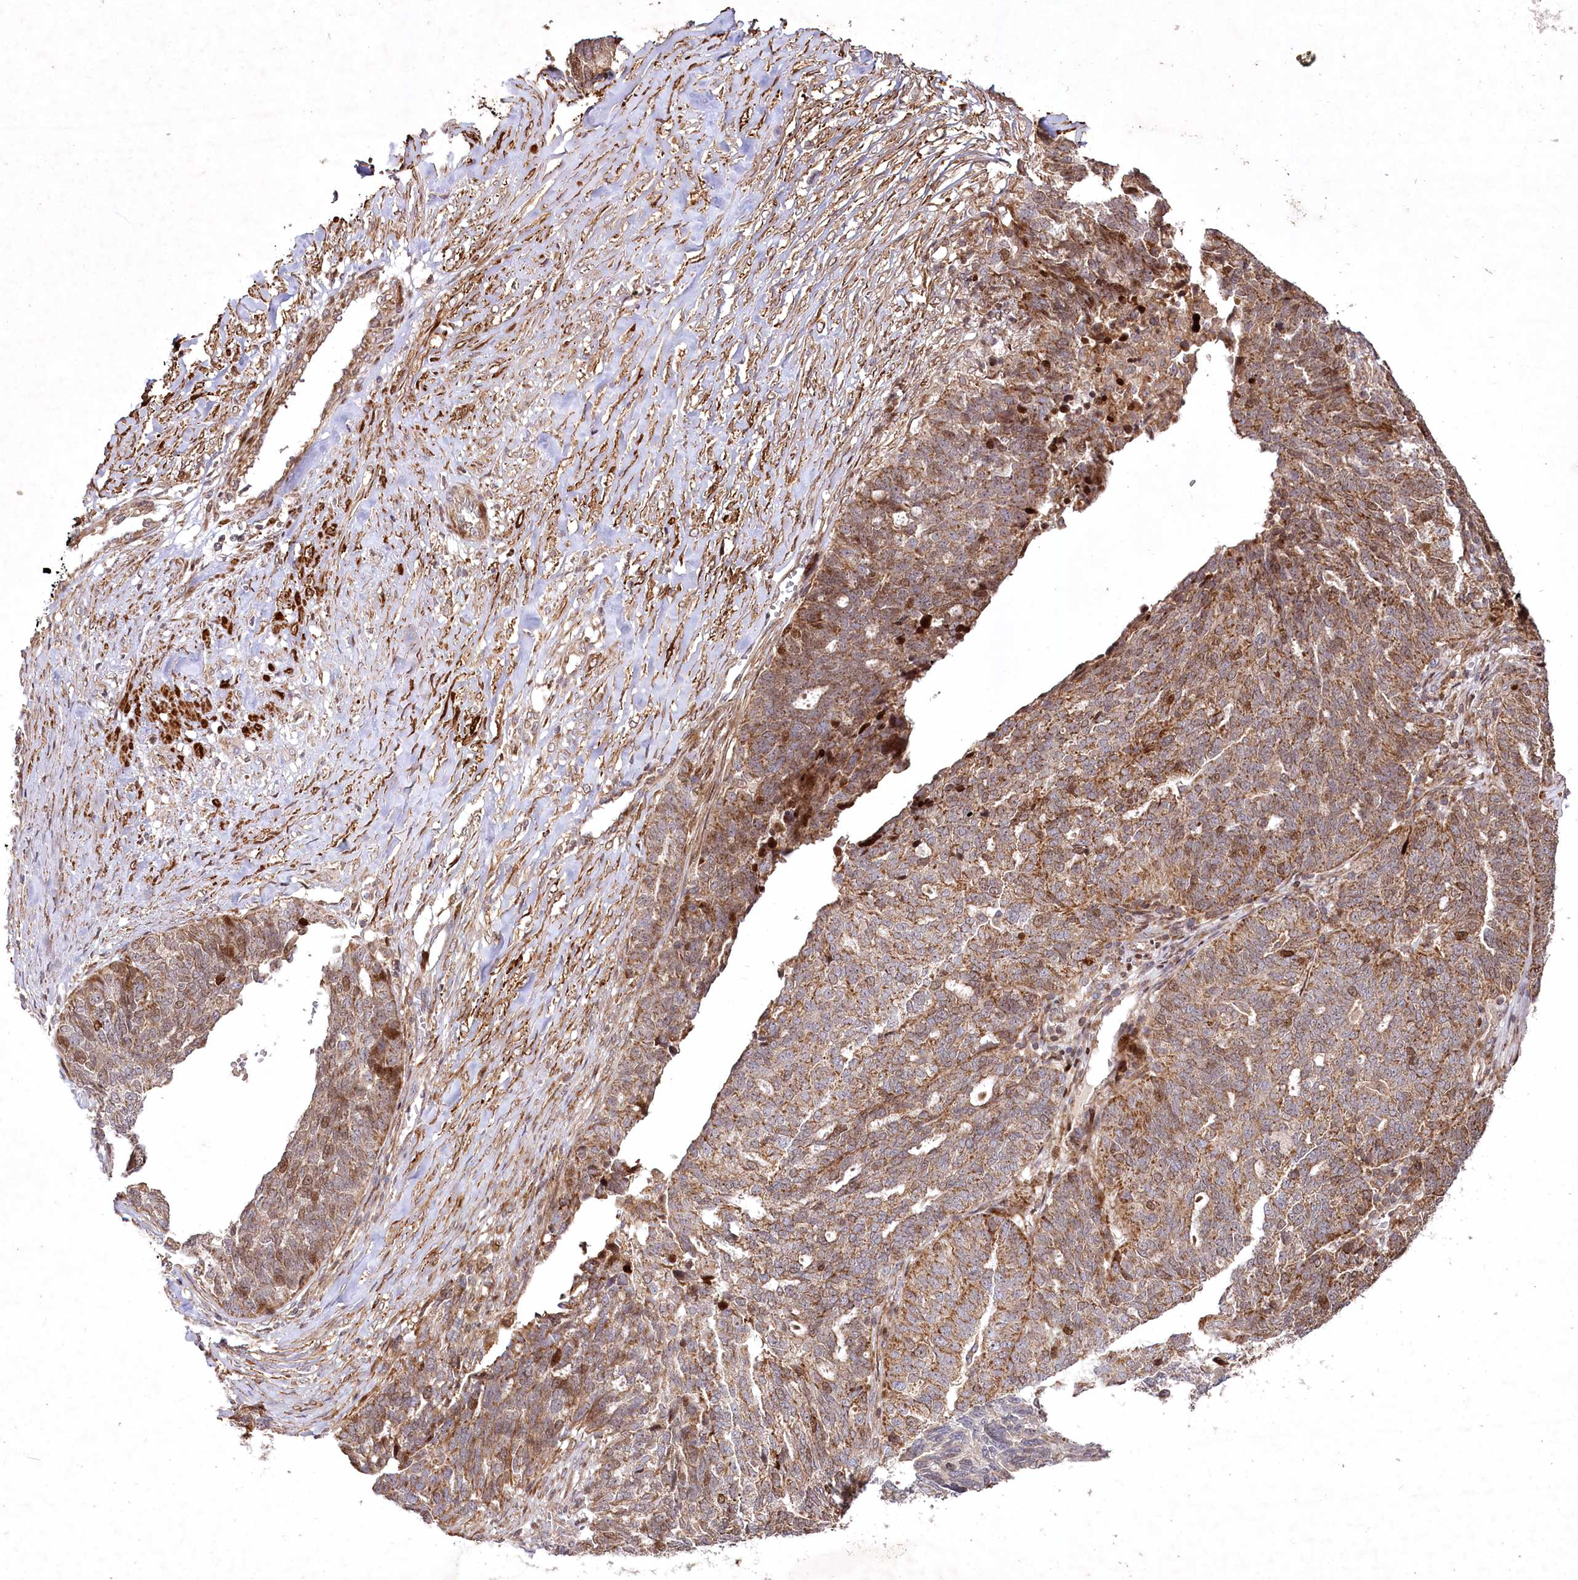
{"staining": {"intensity": "moderate", "quantity": ">75%", "location": "cytoplasmic/membranous"}, "tissue": "ovarian cancer", "cell_type": "Tumor cells", "image_type": "cancer", "snomed": [{"axis": "morphology", "description": "Cystadenocarcinoma, serous, NOS"}, {"axis": "topography", "description": "Ovary"}], "caption": "Ovarian cancer (serous cystadenocarcinoma) stained with a protein marker exhibits moderate staining in tumor cells.", "gene": "PSTK", "patient": {"sex": "female", "age": 59}}